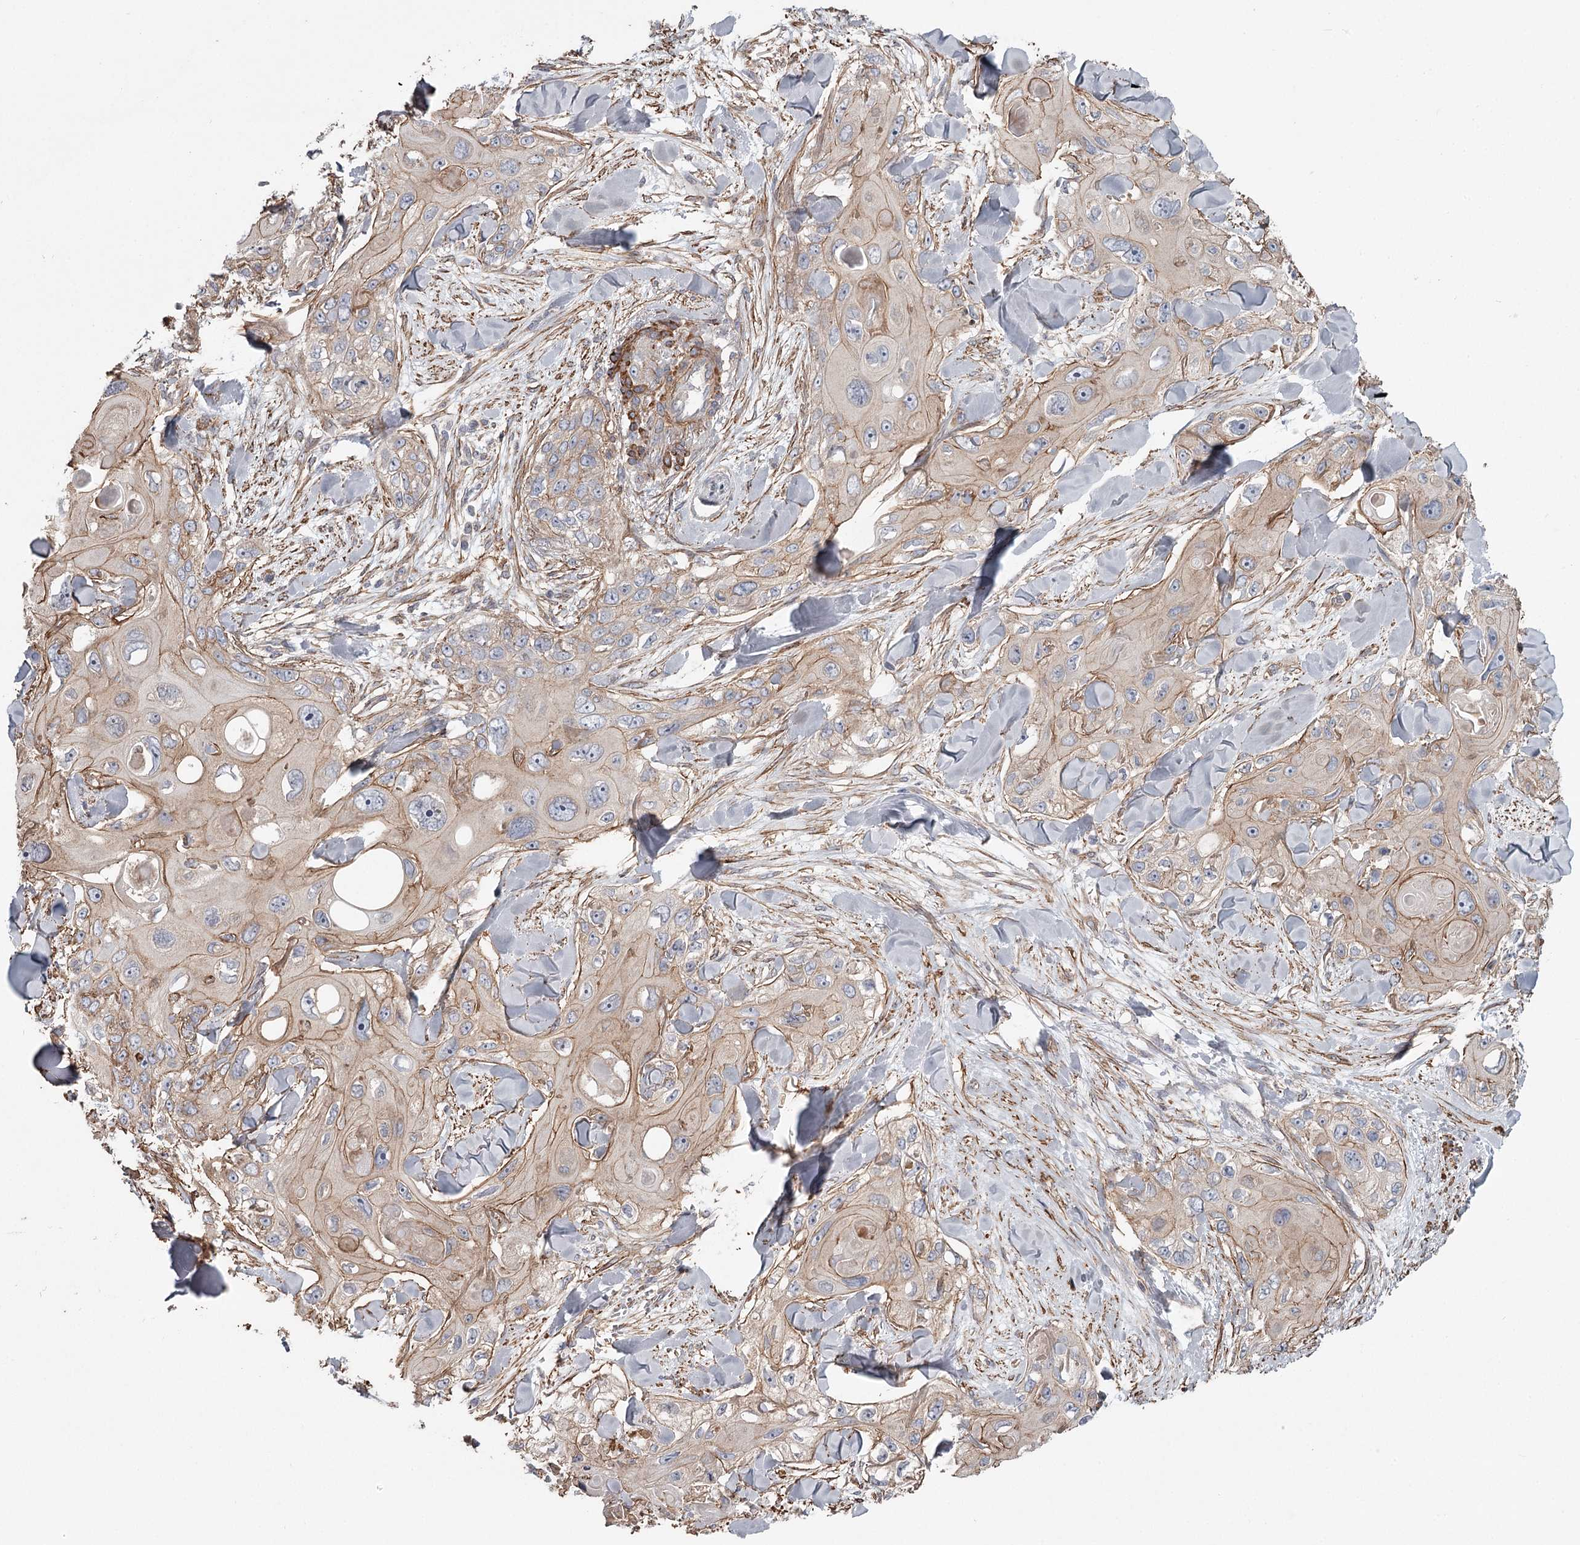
{"staining": {"intensity": "moderate", "quantity": "25%-75%", "location": "cytoplasmic/membranous"}, "tissue": "skin cancer", "cell_type": "Tumor cells", "image_type": "cancer", "snomed": [{"axis": "morphology", "description": "Normal tissue, NOS"}, {"axis": "morphology", "description": "Squamous cell carcinoma, NOS"}, {"axis": "topography", "description": "Skin"}], "caption": "A photomicrograph of squamous cell carcinoma (skin) stained for a protein reveals moderate cytoplasmic/membranous brown staining in tumor cells.", "gene": "DHRS9", "patient": {"sex": "male", "age": 72}}